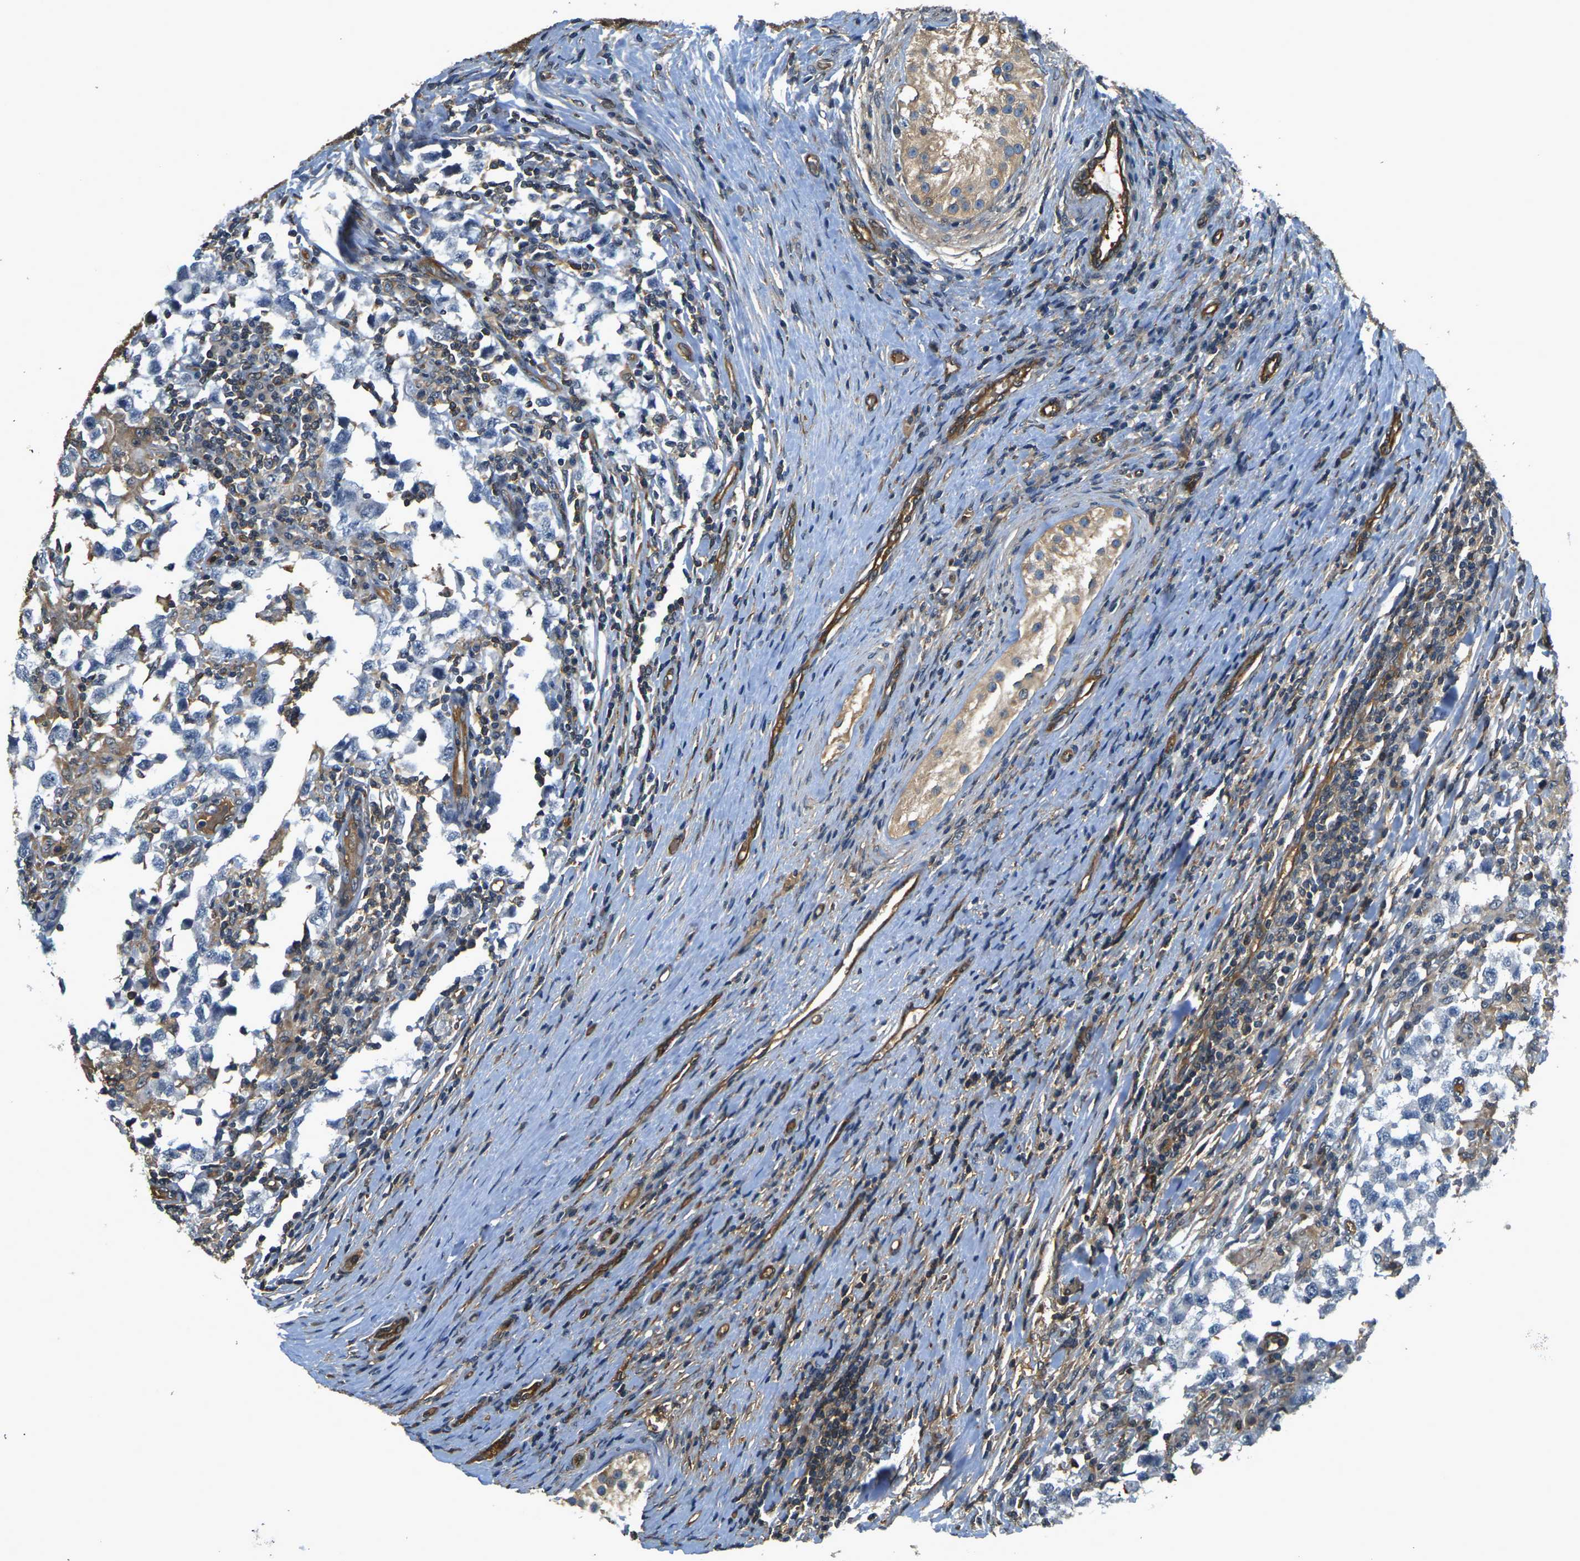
{"staining": {"intensity": "negative", "quantity": "none", "location": "none"}, "tissue": "testis cancer", "cell_type": "Tumor cells", "image_type": "cancer", "snomed": [{"axis": "morphology", "description": "Carcinoma, Embryonal, NOS"}, {"axis": "topography", "description": "Testis"}], "caption": "DAB immunohistochemical staining of embryonal carcinoma (testis) shows no significant expression in tumor cells.", "gene": "CAST", "patient": {"sex": "male", "age": 21}}